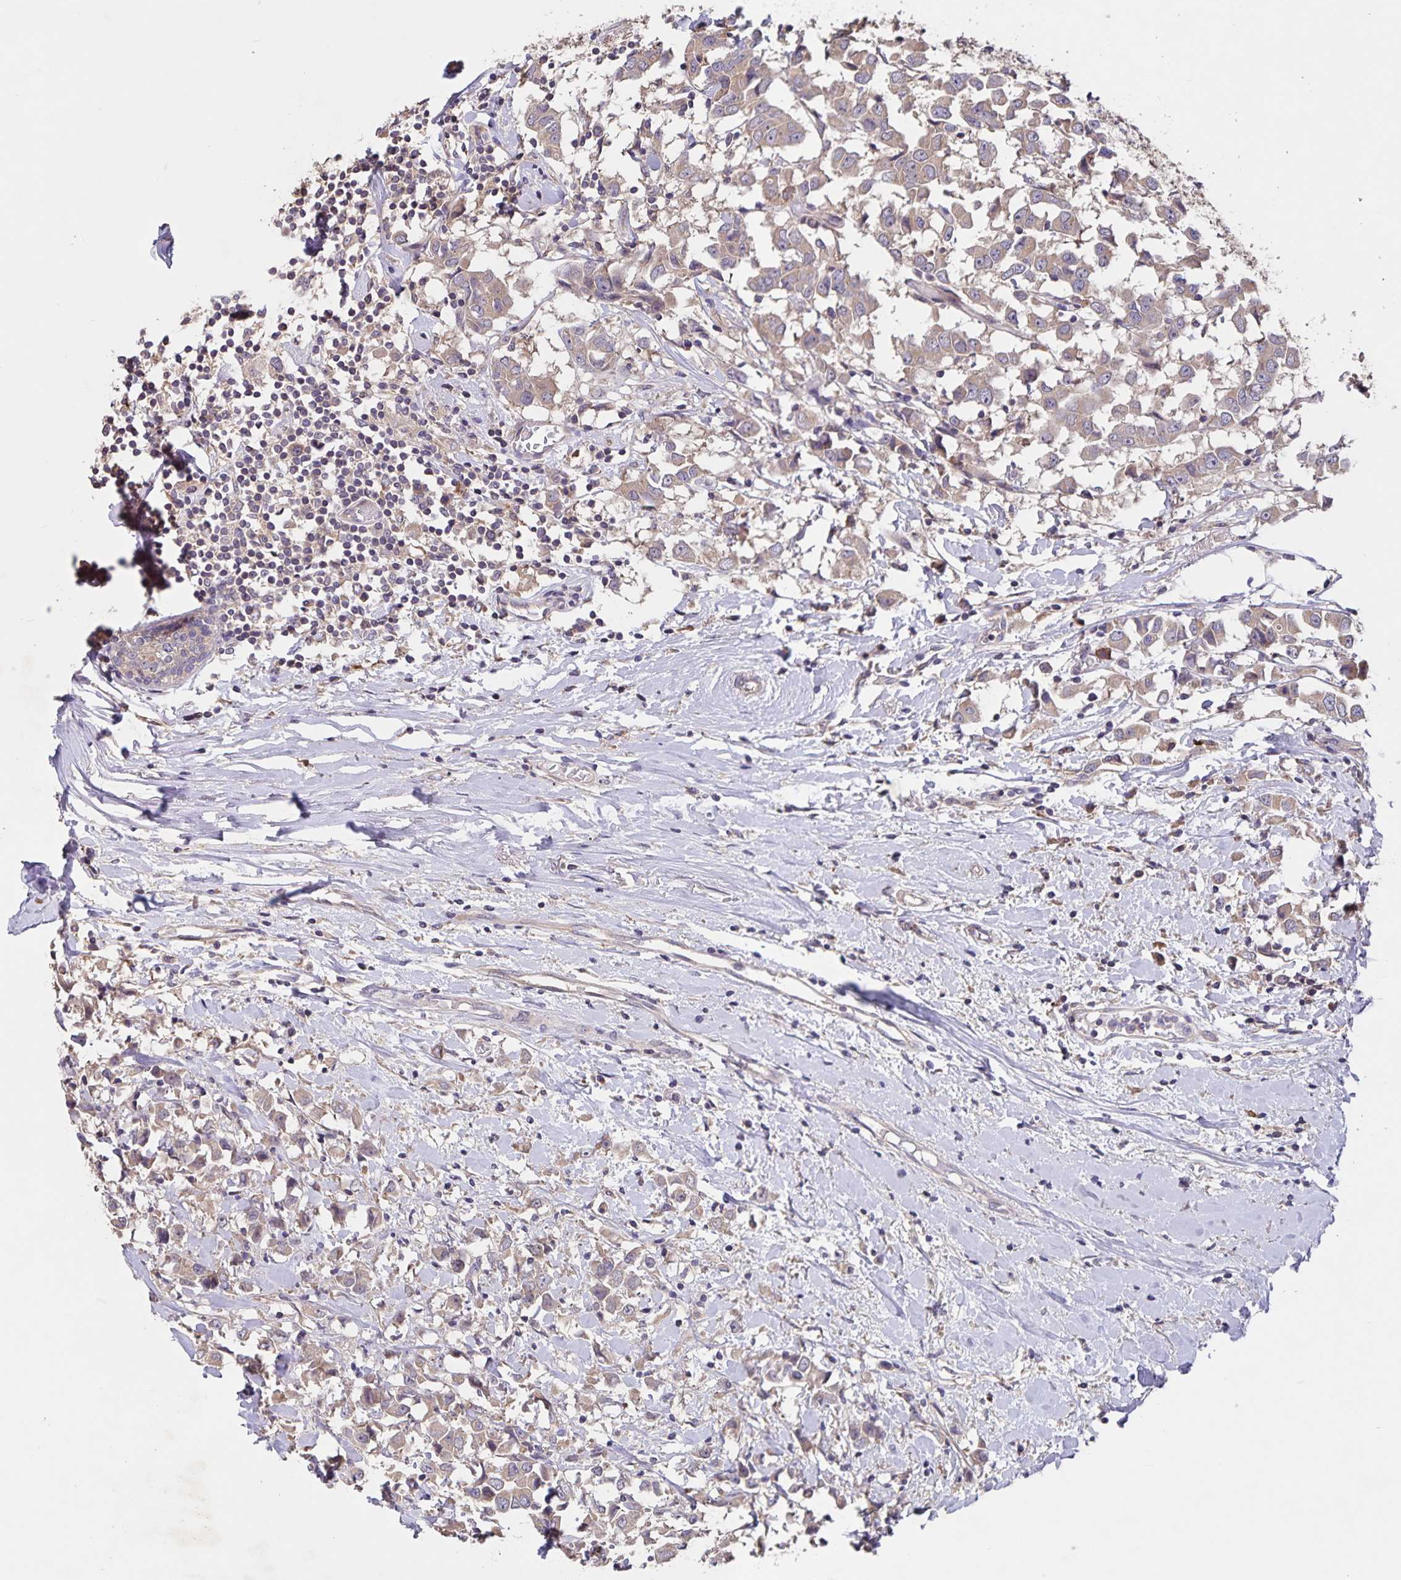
{"staining": {"intensity": "weak", "quantity": ">75%", "location": "cytoplasmic/membranous"}, "tissue": "breast cancer", "cell_type": "Tumor cells", "image_type": "cancer", "snomed": [{"axis": "morphology", "description": "Duct carcinoma"}, {"axis": "topography", "description": "Breast"}], "caption": "Breast cancer stained with a brown dye demonstrates weak cytoplasmic/membranous positive staining in about >75% of tumor cells.", "gene": "FBXL16", "patient": {"sex": "female", "age": 61}}